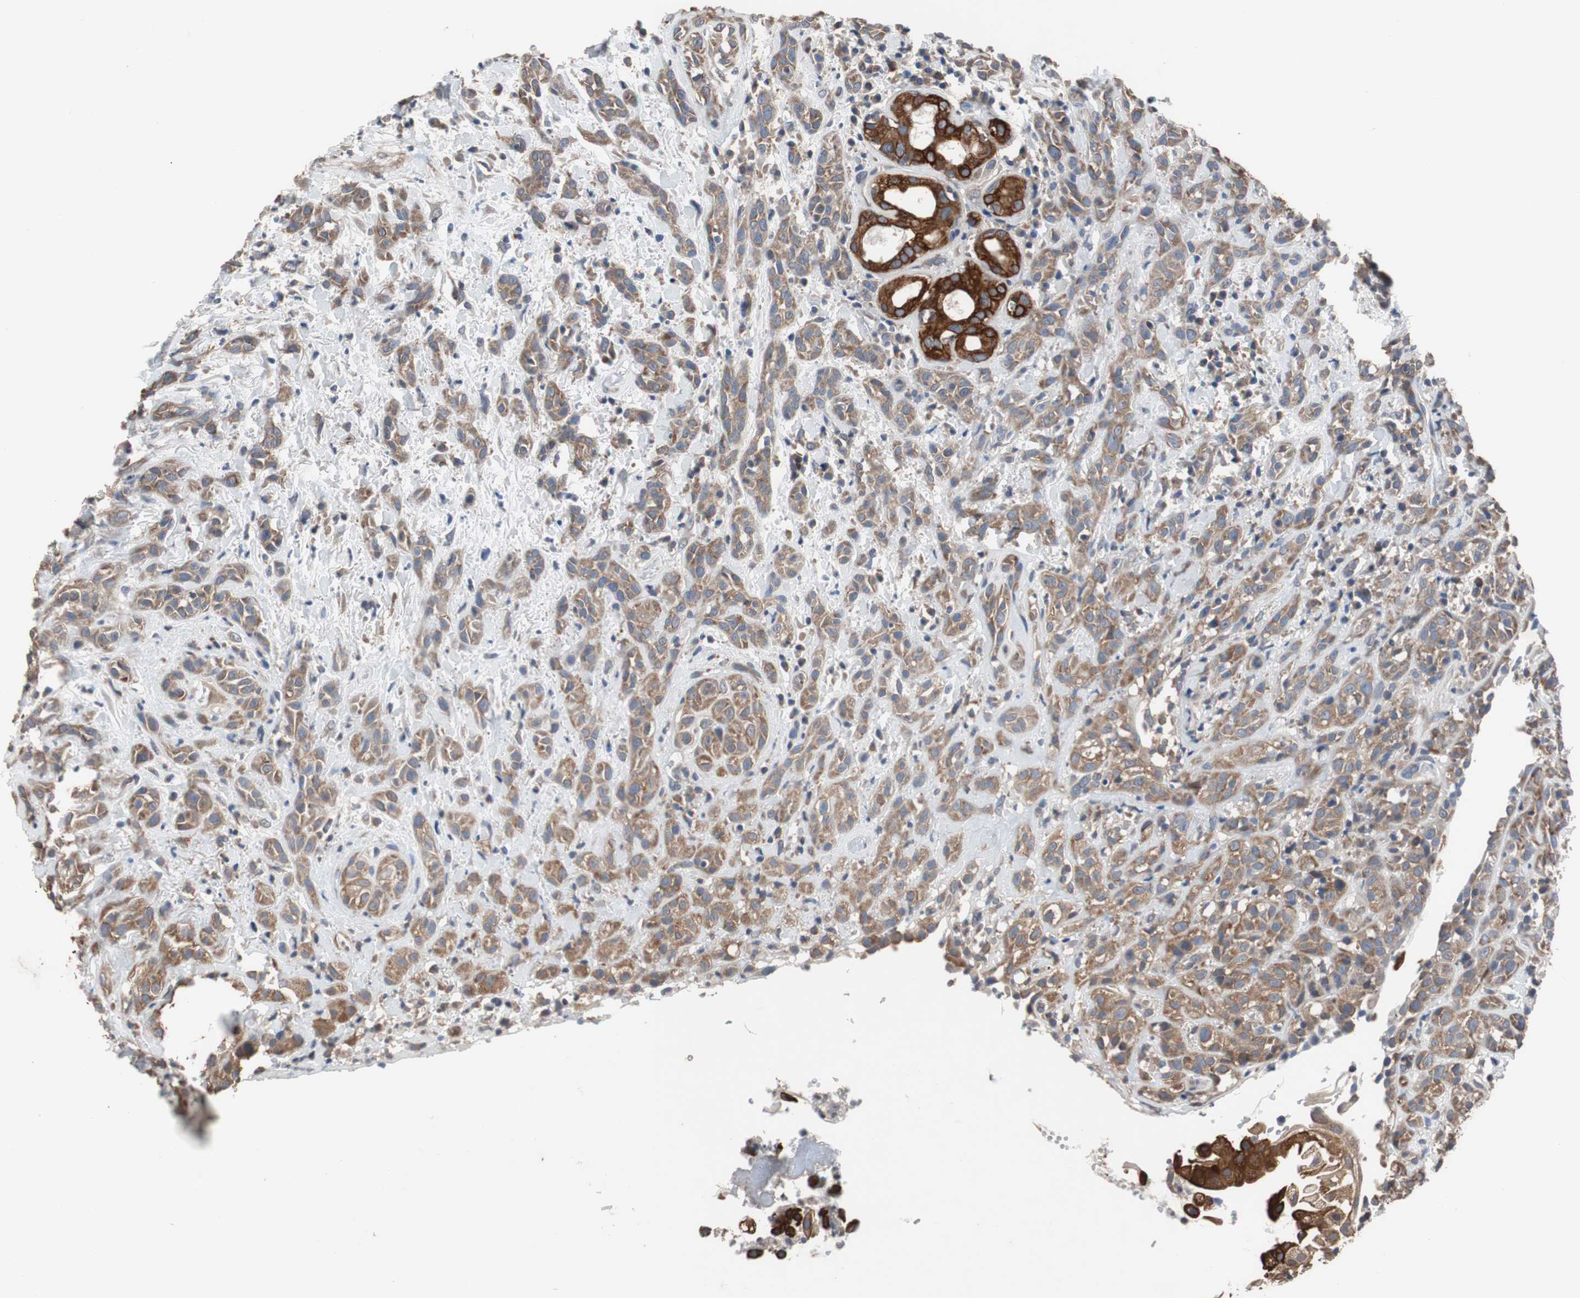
{"staining": {"intensity": "strong", "quantity": ">75%", "location": "cytoplasmic/membranous"}, "tissue": "head and neck cancer", "cell_type": "Tumor cells", "image_type": "cancer", "snomed": [{"axis": "morphology", "description": "Squamous cell carcinoma, NOS"}, {"axis": "topography", "description": "Head-Neck"}], "caption": "Protein expression analysis of squamous cell carcinoma (head and neck) shows strong cytoplasmic/membranous staining in about >75% of tumor cells. Ihc stains the protein in brown and the nuclei are stained blue.", "gene": "USP10", "patient": {"sex": "male", "age": 62}}